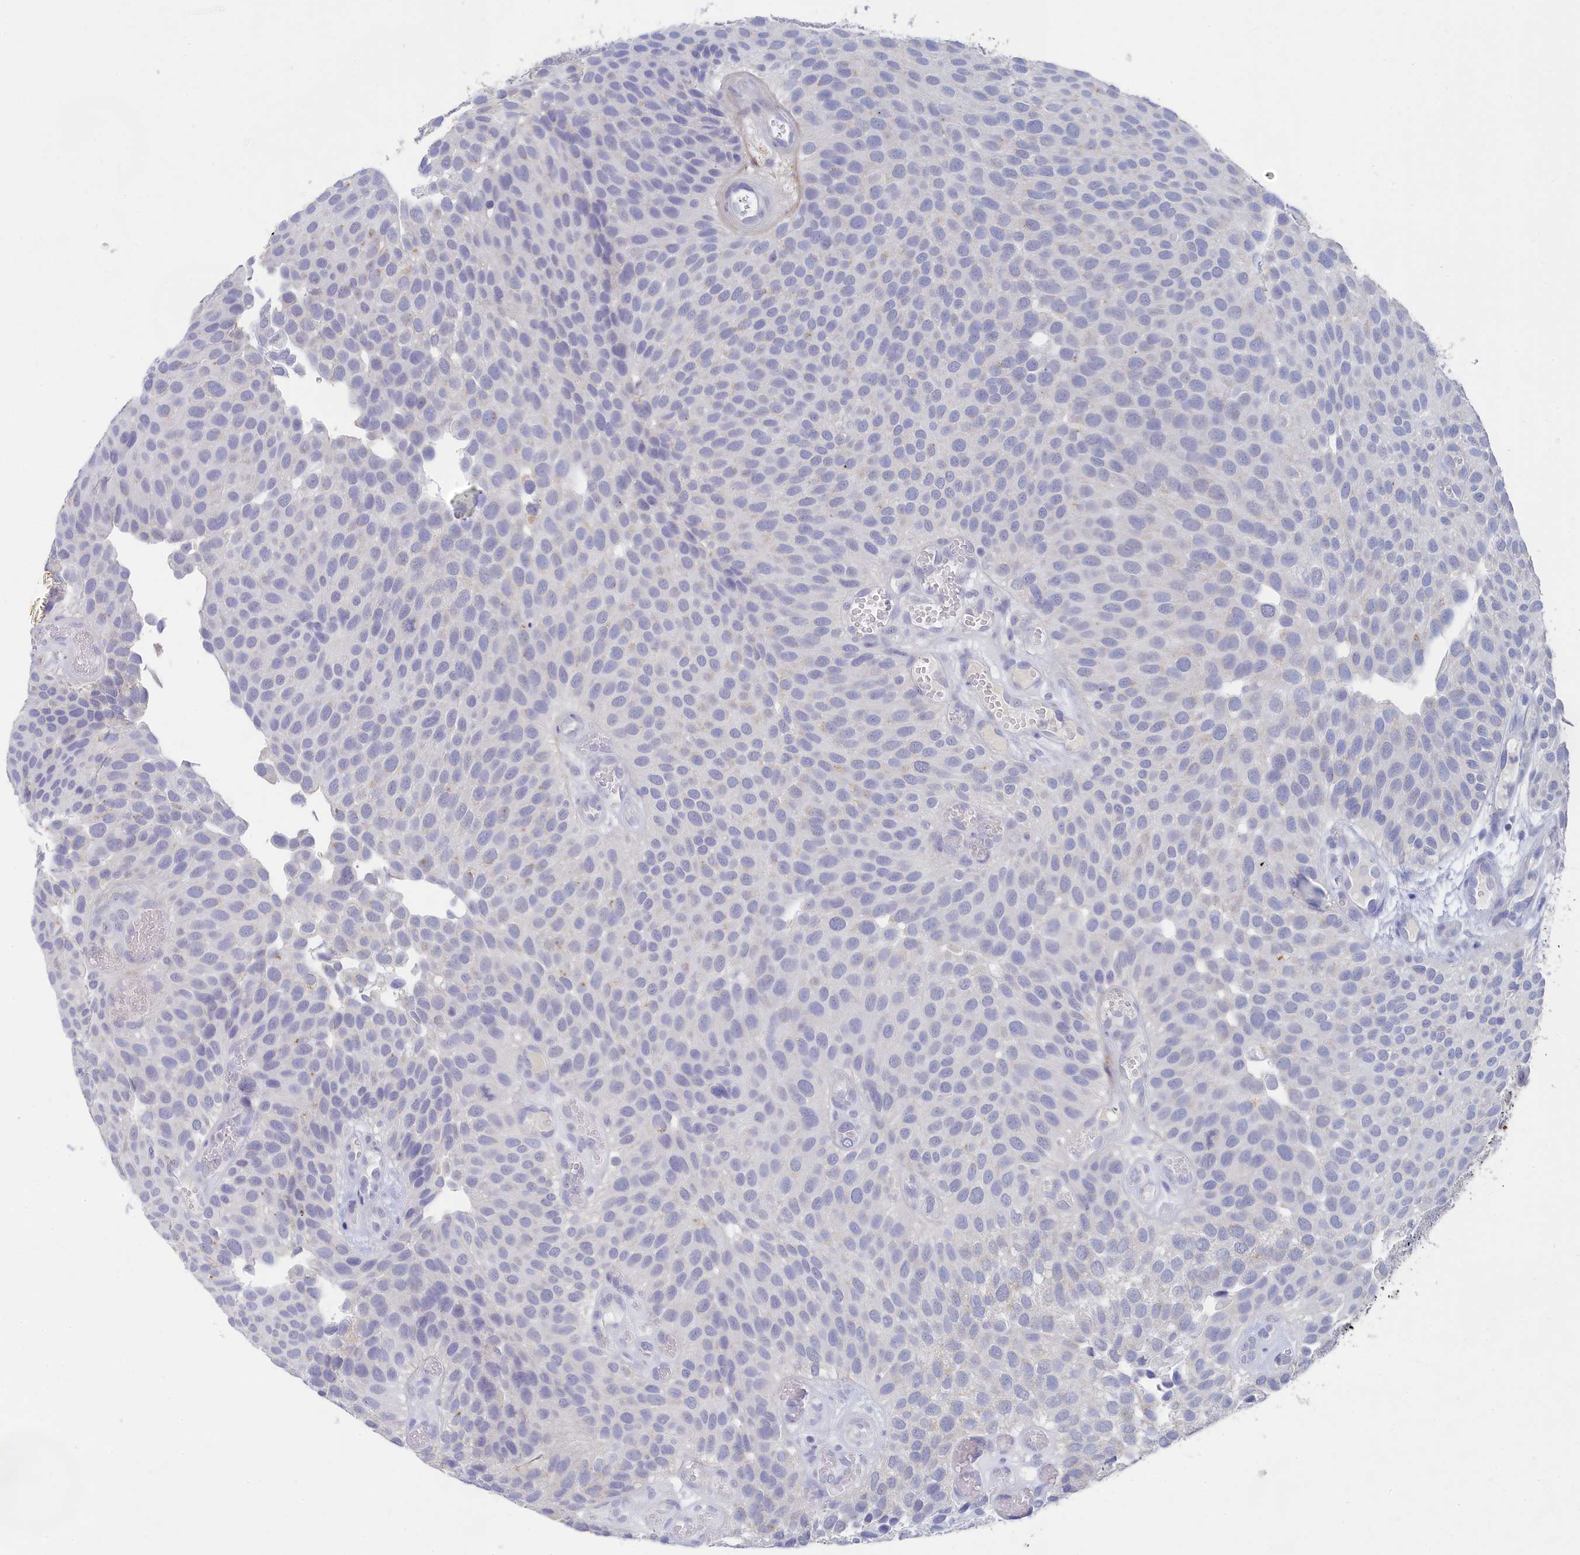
{"staining": {"intensity": "negative", "quantity": "none", "location": "none"}, "tissue": "urothelial cancer", "cell_type": "Tumor cells", "image_type": "cancer", "snomed": [{"axis": "morphology", "description": "Urothelial carcinoma, Low grade"}, {"axis": "topography", "description": "Urinary bladder"}], "caption": "A micrograph of human urothelial cancer is negative for staining in tumor cells. (Brightfield microscopy of DAB immunohistochemistry at high magnification).", "gene": "LRIF1", "patient": {"sex": "male", "age": 89}}